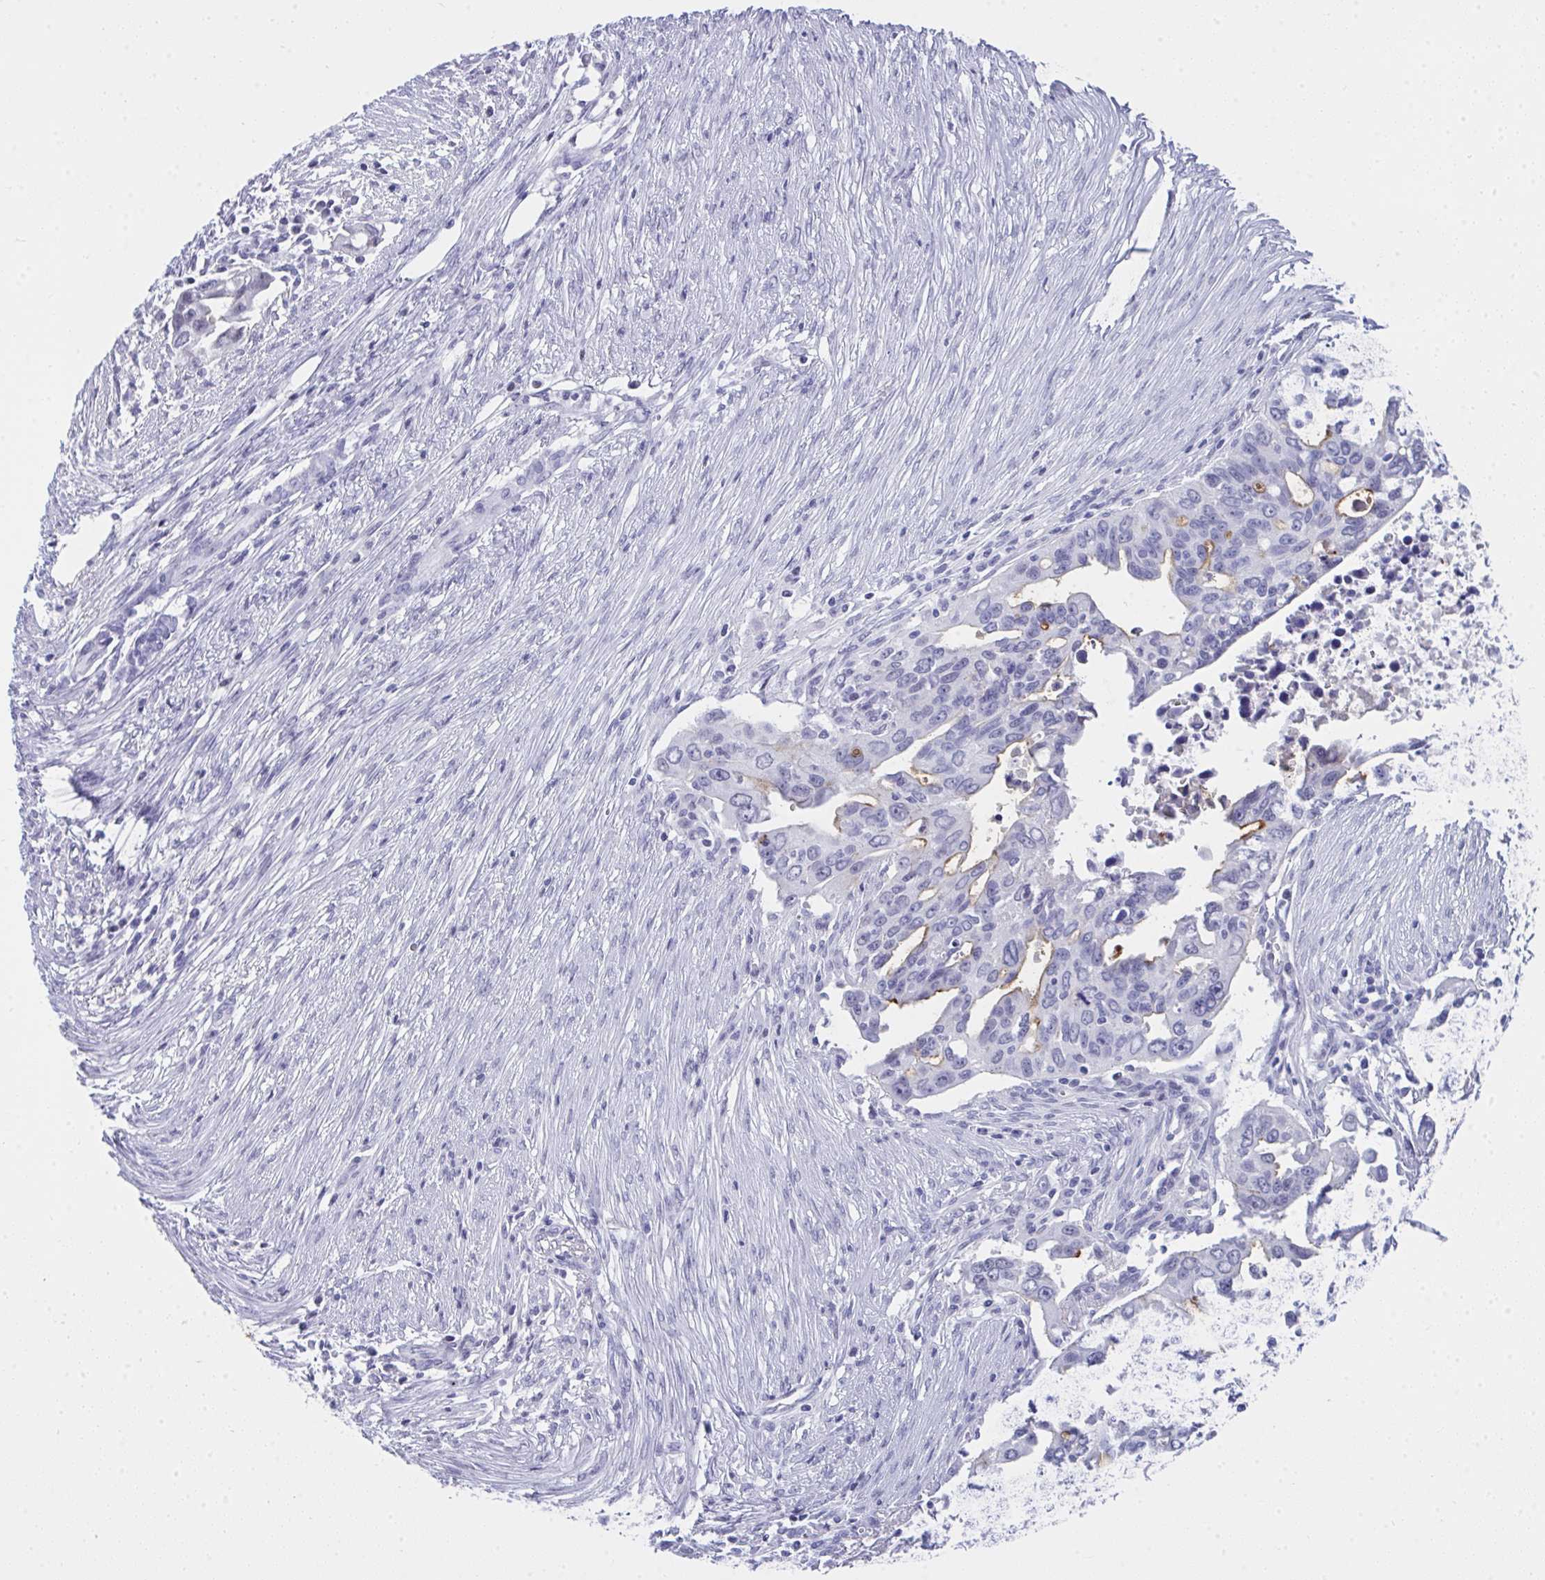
{"staining": {"intensity": "weak", "quantity": "<25%", "location": "cytoplasmic/membranous"}, "tissue": "ovarian cancer", "cell_type": "Tumor cells", "image_type": "cancer", "snomed": [{"axis": "morphology", "description": "Carcinoma, endometroid"}, {"axis": "morphology", "description": "Cystadenocarcinoma, serous, NOS"}, {"axis": "topography", "description": "Ovary"}], "caption": "This is a image of immunohistochemistry staining of endometroid carcinoma (ovarian), which shows no expression in tumor cells. The staining is performed using DAB brown chromogen with nuclei counter-stained in using hematoxylin.", "gene": "OR5F1", "patient": {"sex": "female", "age": 45}}